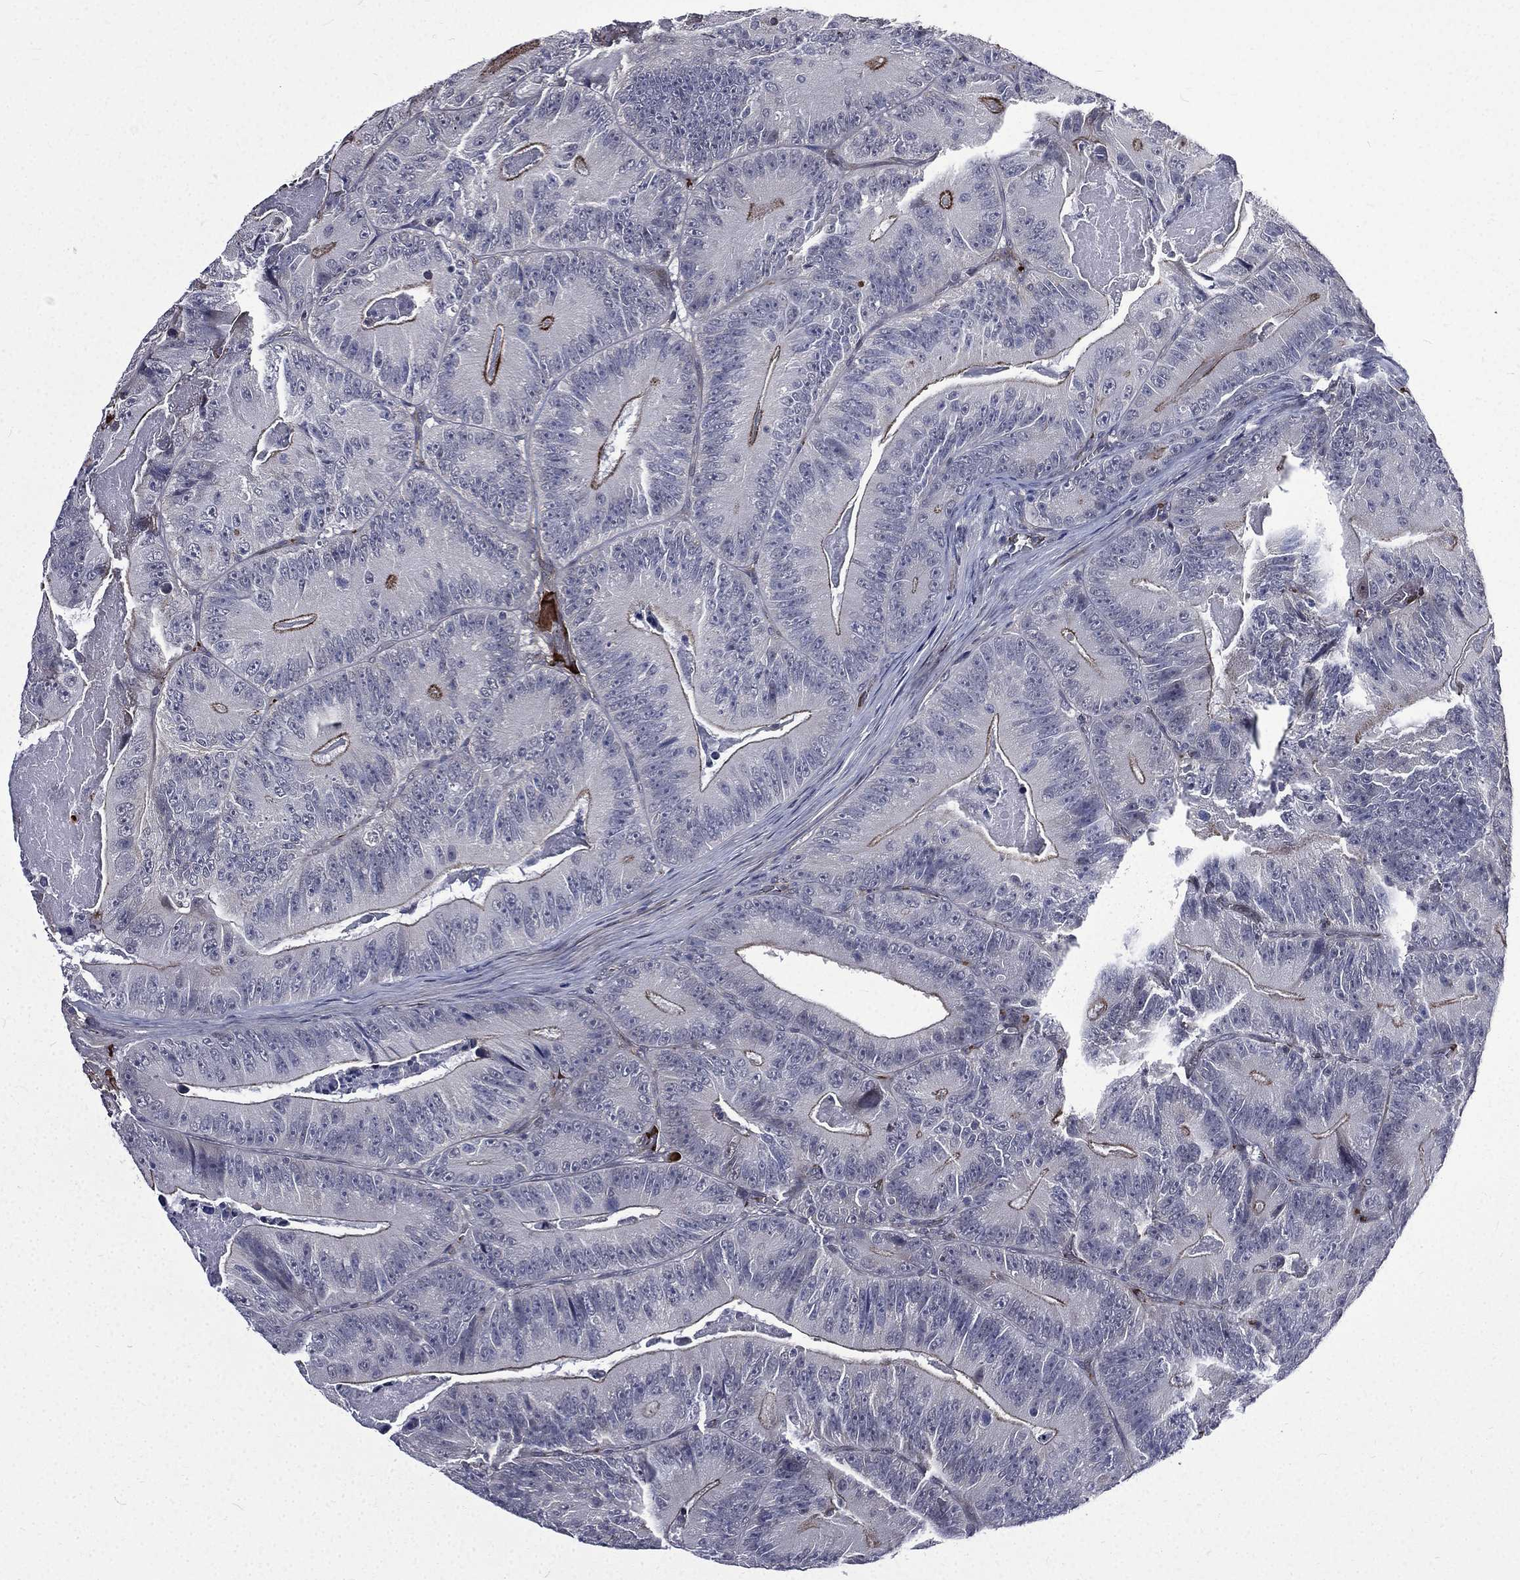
{"staining": {"intensity": "strong", "quantity": "<25%", "location": "cytoplasmic/membranous"}, "tissue": "colorectal cancer", "cell_type": "Tumor cells", "image_type": "cancer", "snomed": [{"axis": "morphology", "description": "Adenocarcinoma, NOS"}, {"axis": "topography", "description": "Colon"}], "caption": "Brown immunohistochemical staining in colorectal cancer (adenocarcinoma) exhibits strong cytoplasmic/membranous staining in about <25% of tumor cells.", "gene": "FGG", "patient": {"sex": "female", "age": 86}}